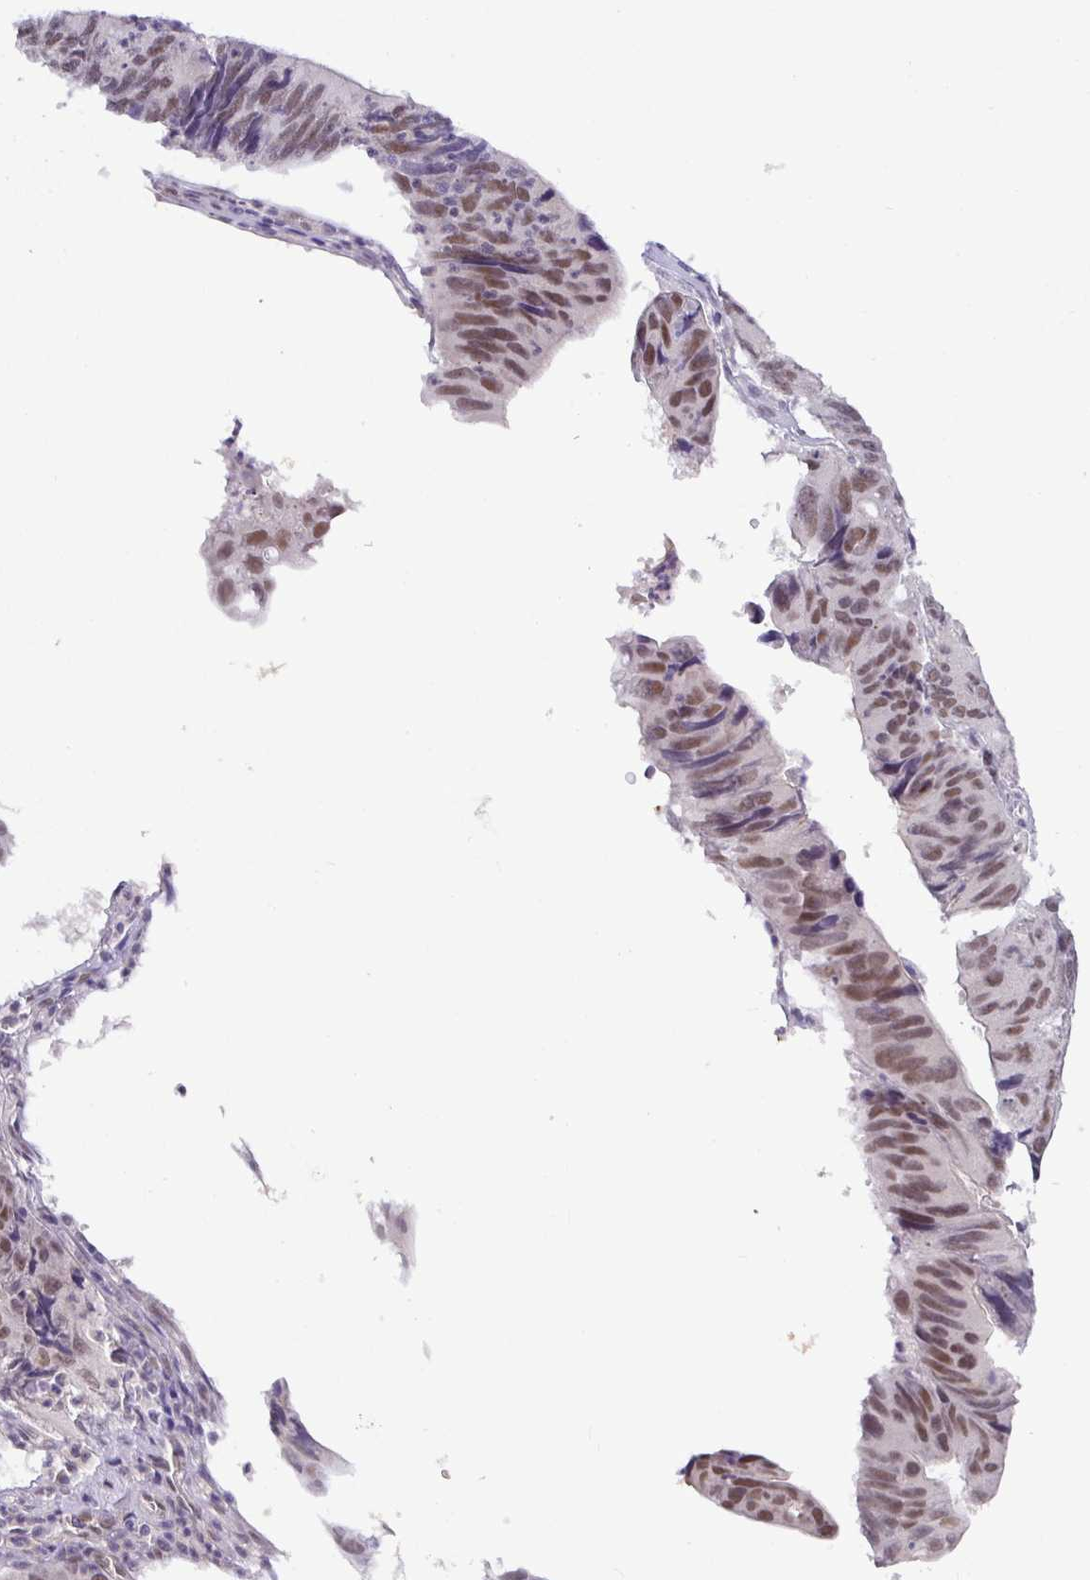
{"staining": {"intensity": "moderate", "quantity": ">75%", "location": "nuclear"}, "tissue": "stomach cancer", "cell_type": "Tumor cells", "image_type": "cancer", "snomed": [{"axis": "morphology", "description": "Adenocarcinoma, NOS"}, {"axis": "topography", "description": "Stomach"}], "caption": "Immunohistochemistry photomicrograph of neoplastic tissue: human stomach adenocarcinoma stained using immunohistochemistry exhibits medium levels of moderate protein expression localized specifically in the nuclear of tumor cells, appearing as a nuclear brown color.", "gene": "NUP188", "patient": {"sex": "male", "age": 59}}